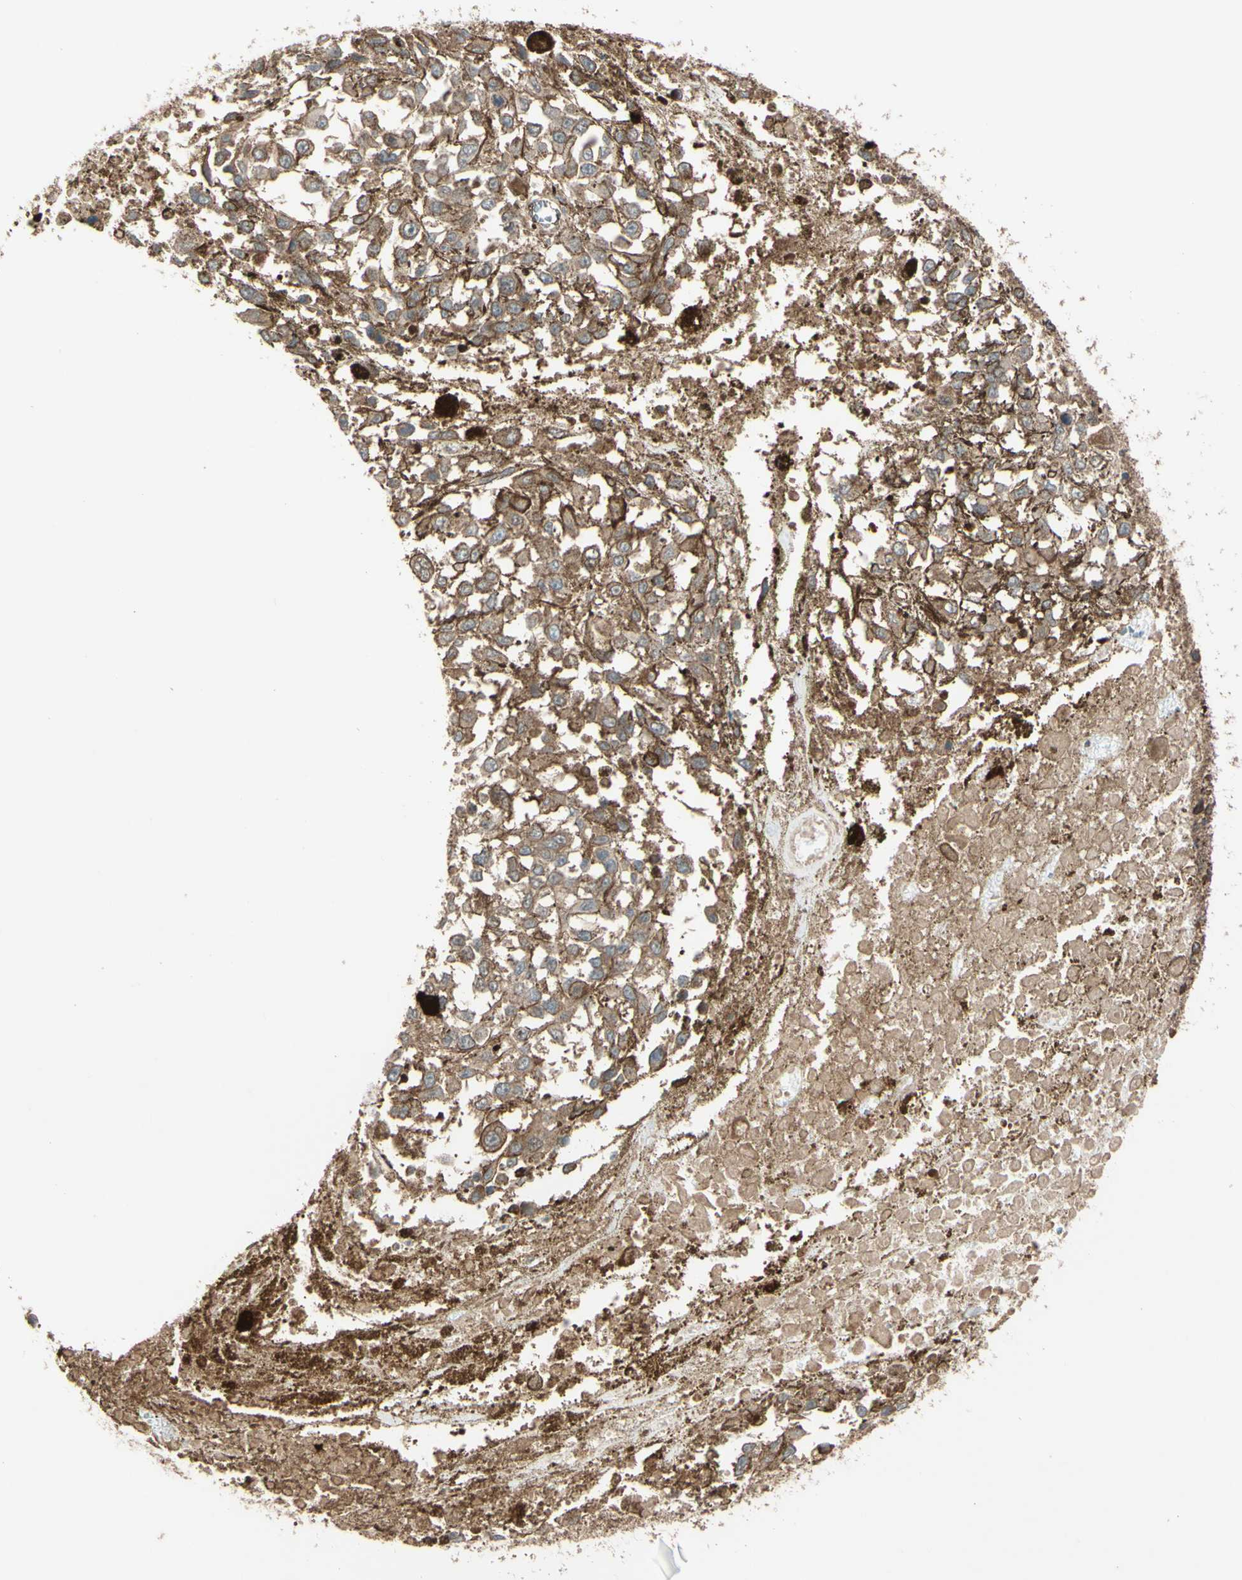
{"staining": {"intensity": "weak", "quantity": ">75%", "location": "cytoplasmic/membranous"}, "tissue": "melanoma", "cell_type": "Tumor cells", "image_type": "cancer", "snomed": [{"axis": "morphology", "description": "Malignant melanoma, Metastatic site"}, {"axis": "topography", "description": "Lymph node"}], "caption": "Brown immunohistochemical staining in malignant melanoma (metastatic site) exhibits weak cytoplasmic/membranous staining in about >75% of tumor cells.", "gene": "PTPN12", "patient": {"sex": "male", "age": 59}}